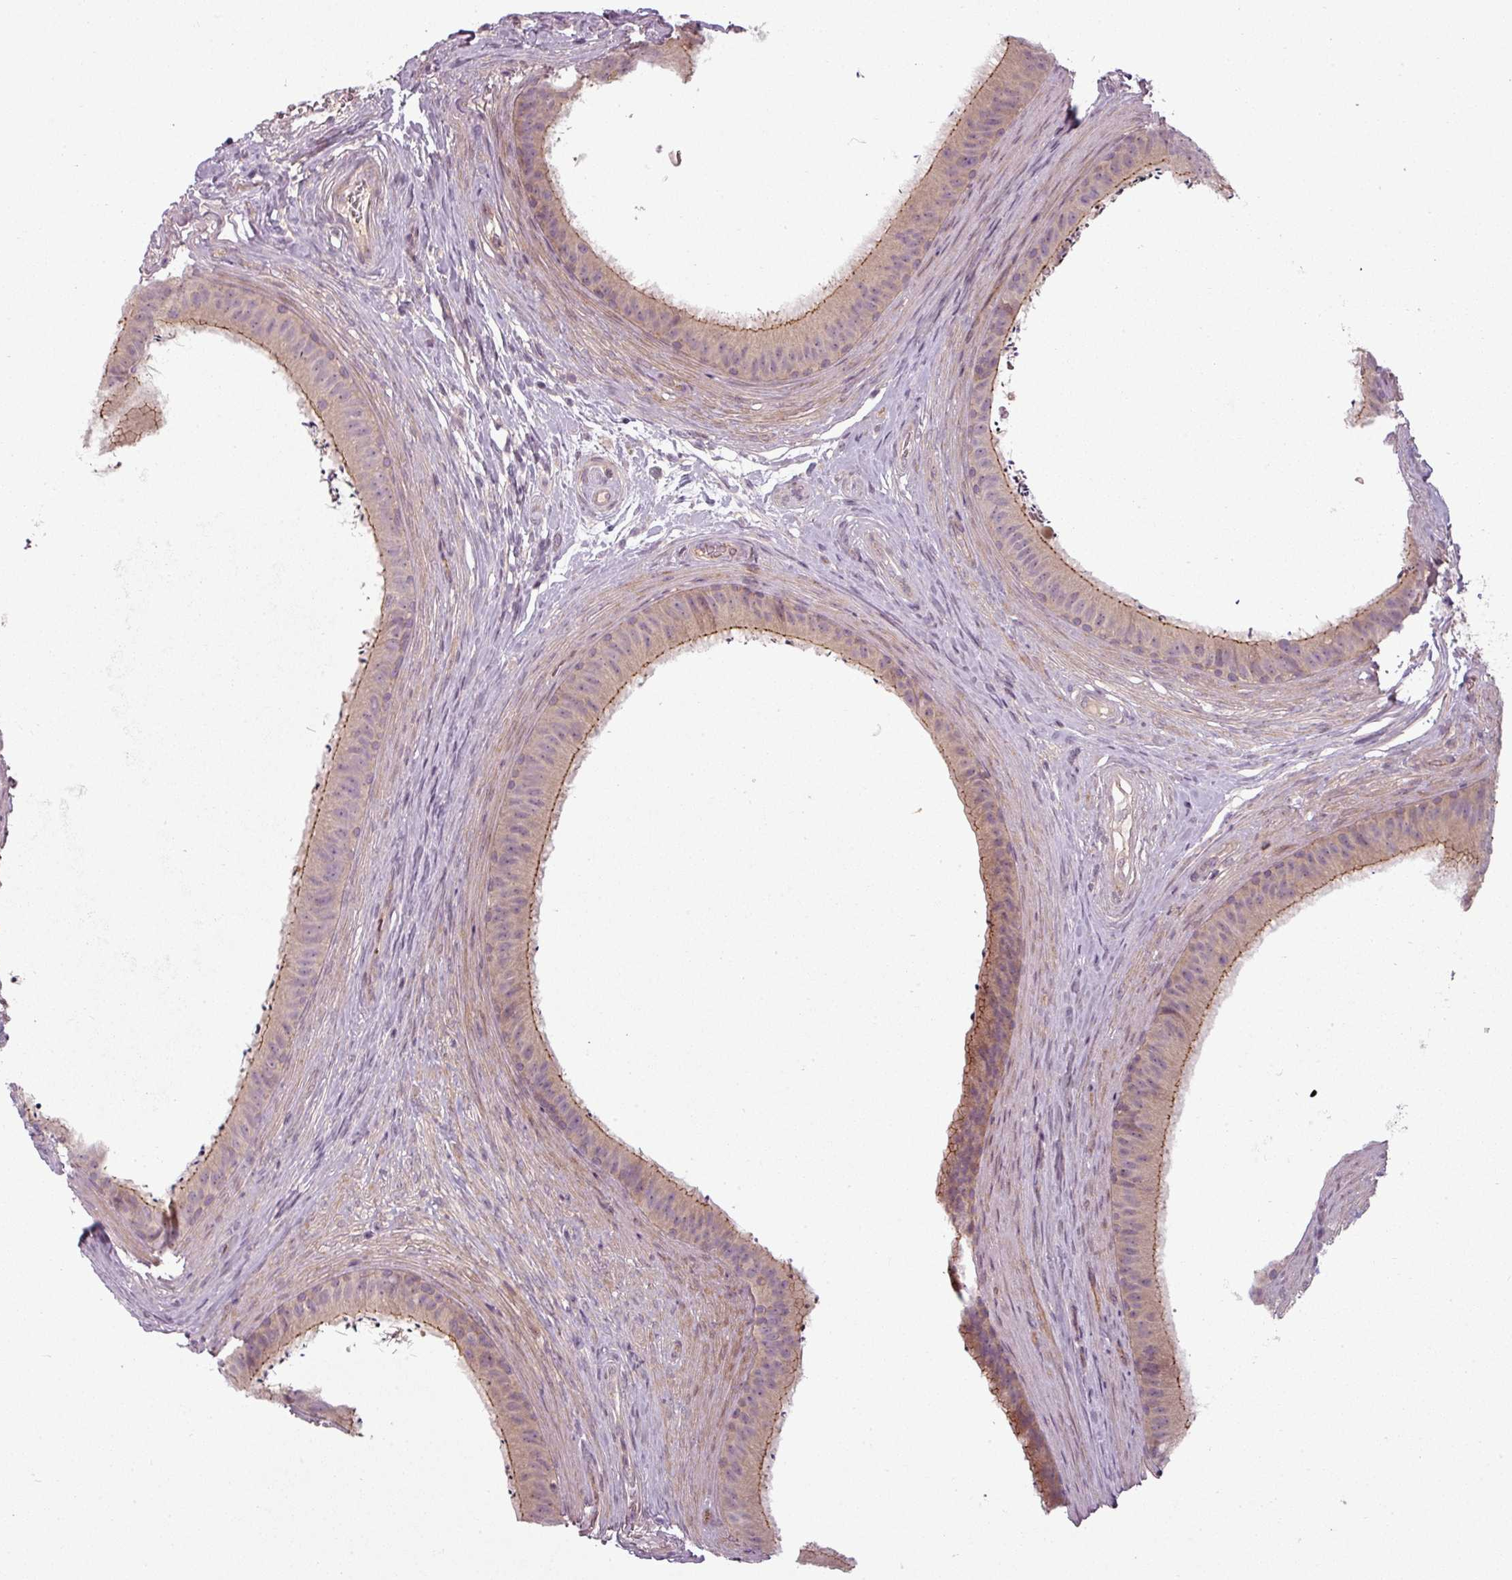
{"staining": {"intensity": "moderate", "quantity": "25%-75%", "location": "cytoplasmic/membranous"}, "tissue": "epididymis", "cell_type": "Glandular cells", "image_type": "normal", "snomed": [{"axis": "morphology", "description": "Normal tissue, NOS"}, {"axis": "topography", "description": "Testis"}, {"axis": "topography", "description": "Epididymis"}], "caption": "Protein staining displays moderate cytoplasmic/membranous staining in about 25%-75% of glandular cells in benign epididymis.", "gene": "SLC16A9", "patient": {"sex": "male", "age": 41}}